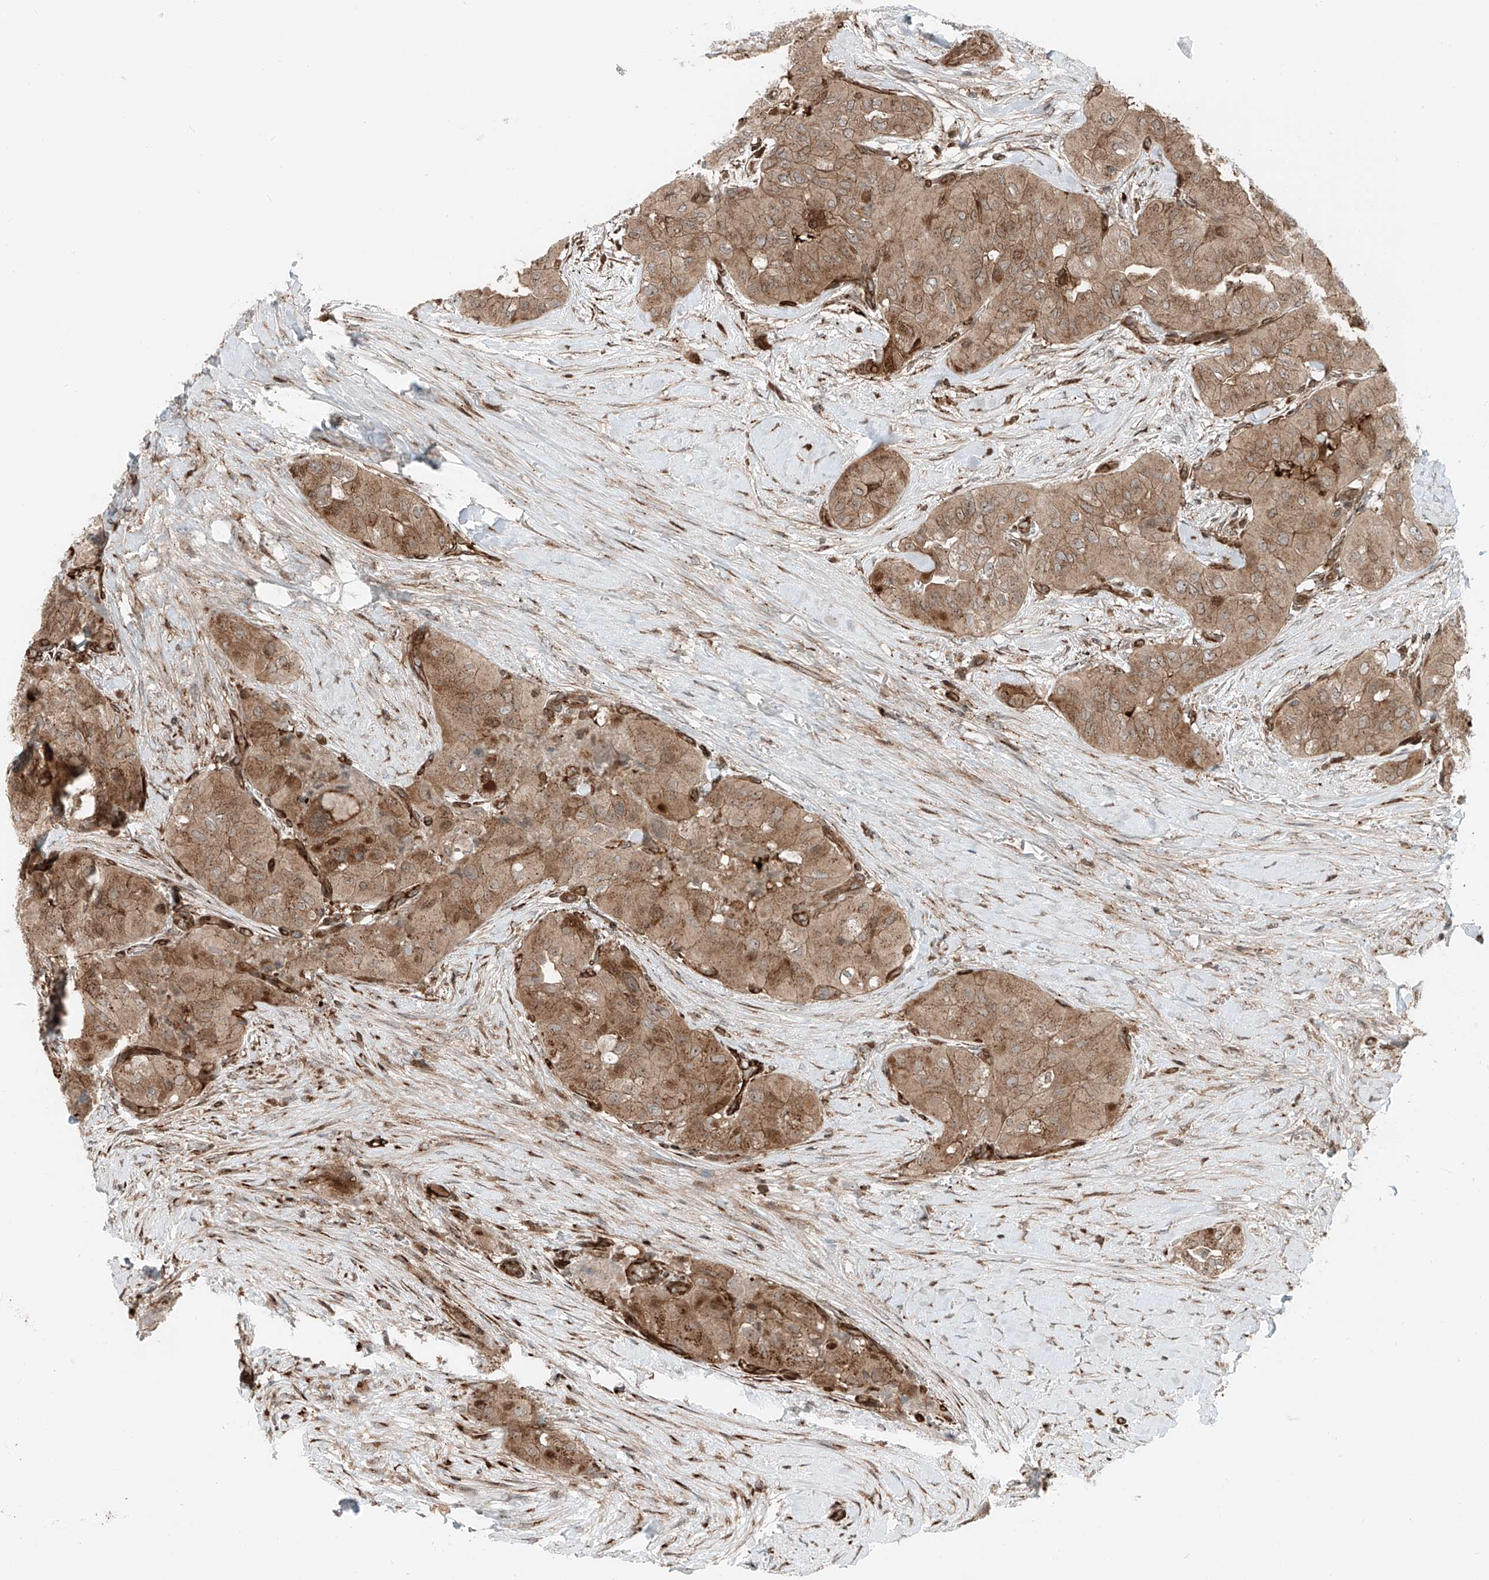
{"staining": {"intensity": "moderate", "quantity": ">75%", "location": "cytoplasmic/membranous"}, "tissue": "thyroid cancer", "cell_type": "Tumor cells", "image_type": "cancer", "snomed": [{"axis": "morphology", "description": "Papillary adenocarcinoma, NOS"}, {"axis": "topography", "description": "Thyroid gland"}], "caption": "A histopathology image of human thyroid cancer (papillary adenocarcinoma) stained for a protein demonstrates moderate cytoplasmic/membranous brown staining in tumor cells. (brown staining indicates protein expression, while blue staining denotes nuclei).", "gene": "USP48", "patient": {"sex": "female", "age": 59}}